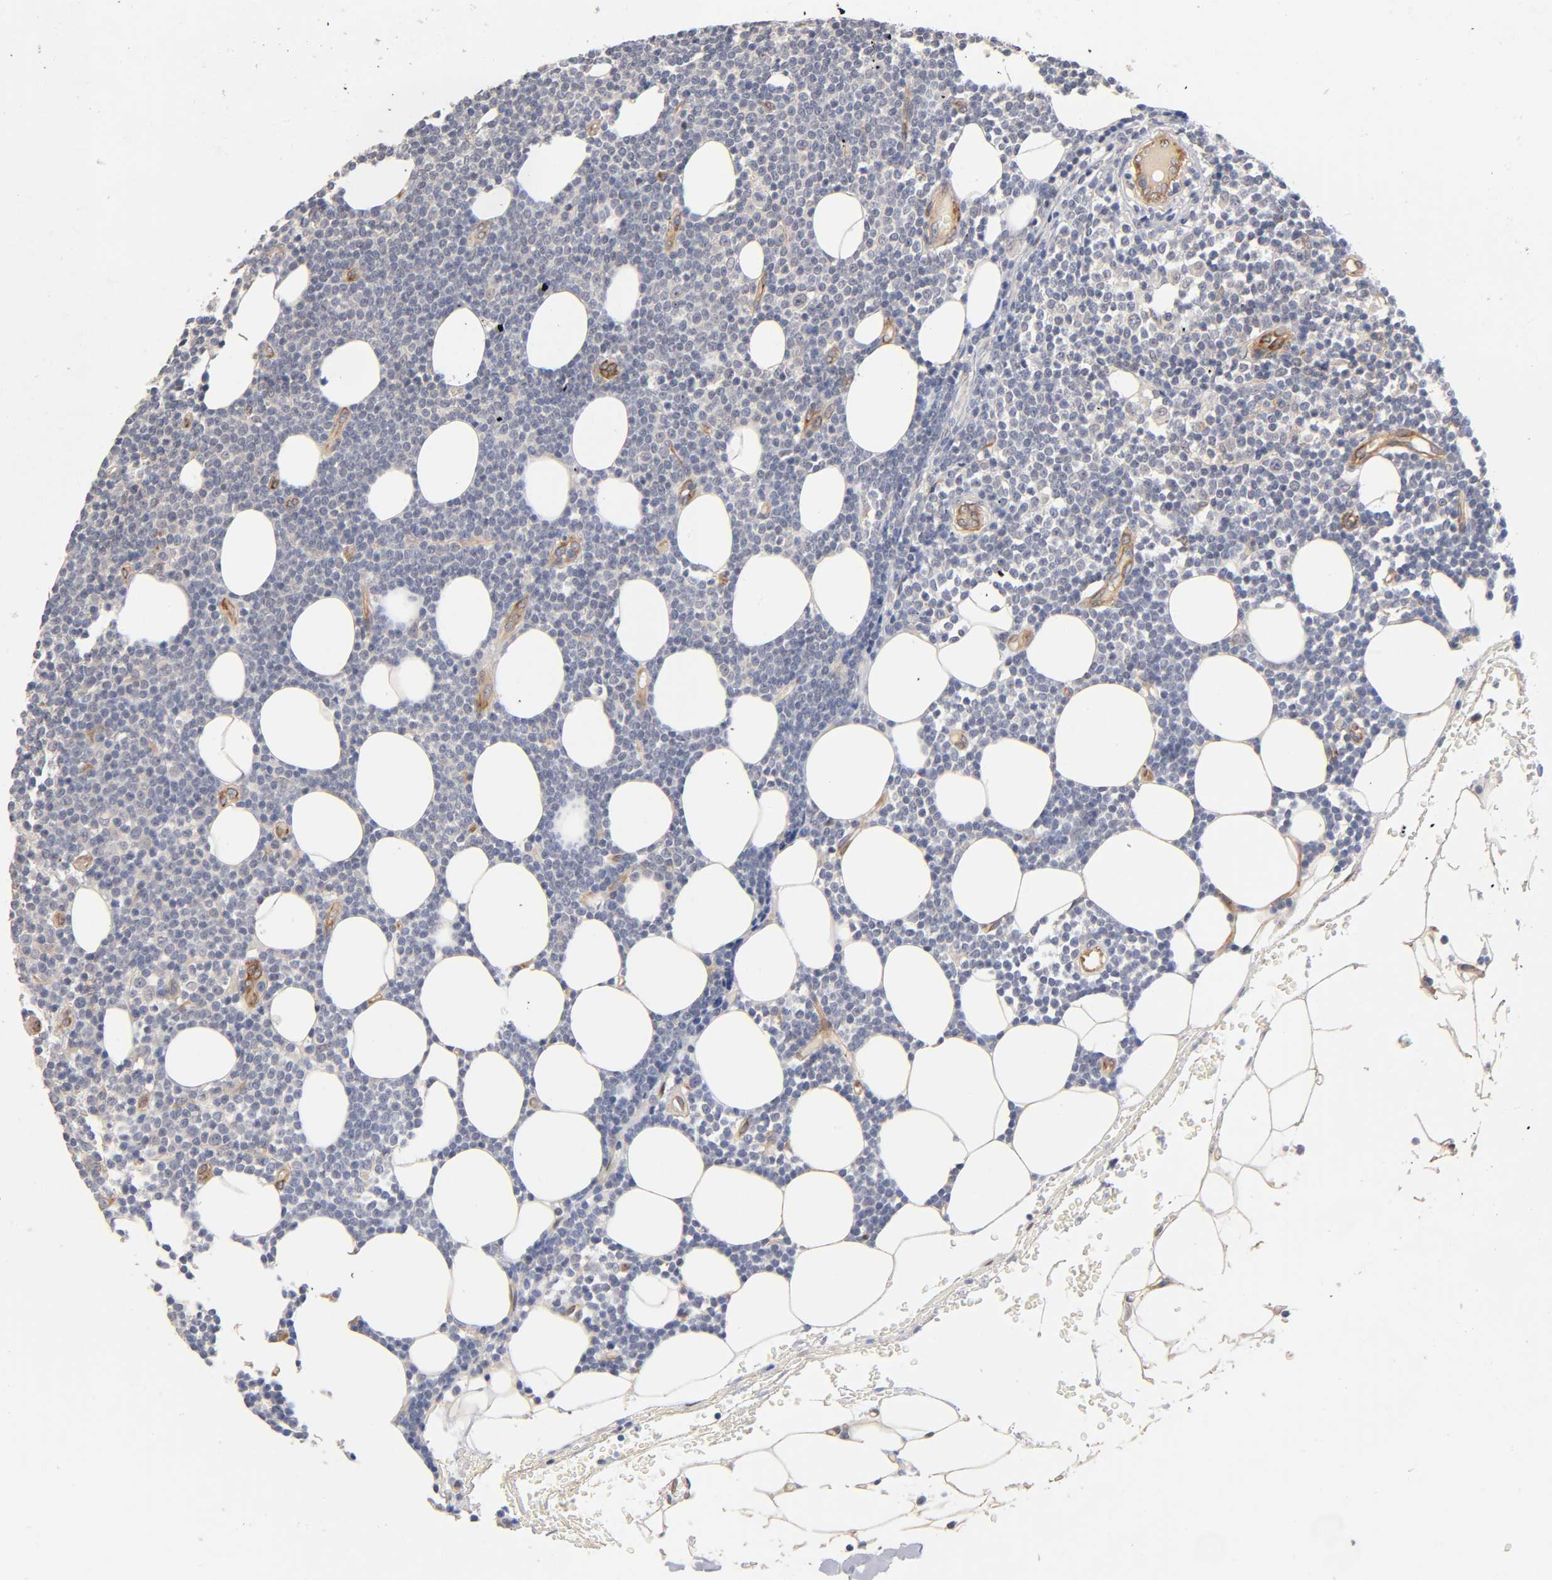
{"staining": {"intensity": "negative", "quantity": "none", "location": "none"}, "tissue": "lymphoma", "cell_type": "Tumor cells", "image_type": "cancer", "snomed": [{"axis": "morphology", "description": "Malignant lymphoma, non-Hodgkin's type, Low grade"}, {"axis": "topography", "description": "Soft tissue"}], "caption": "The histopathology image demonstrates no significant staining in tumor cells of low-grade malignant lymphoma, non-Hodgkin's type.", "gene": "LAMB1", "patient": {"sex": "male", "age": 92}}